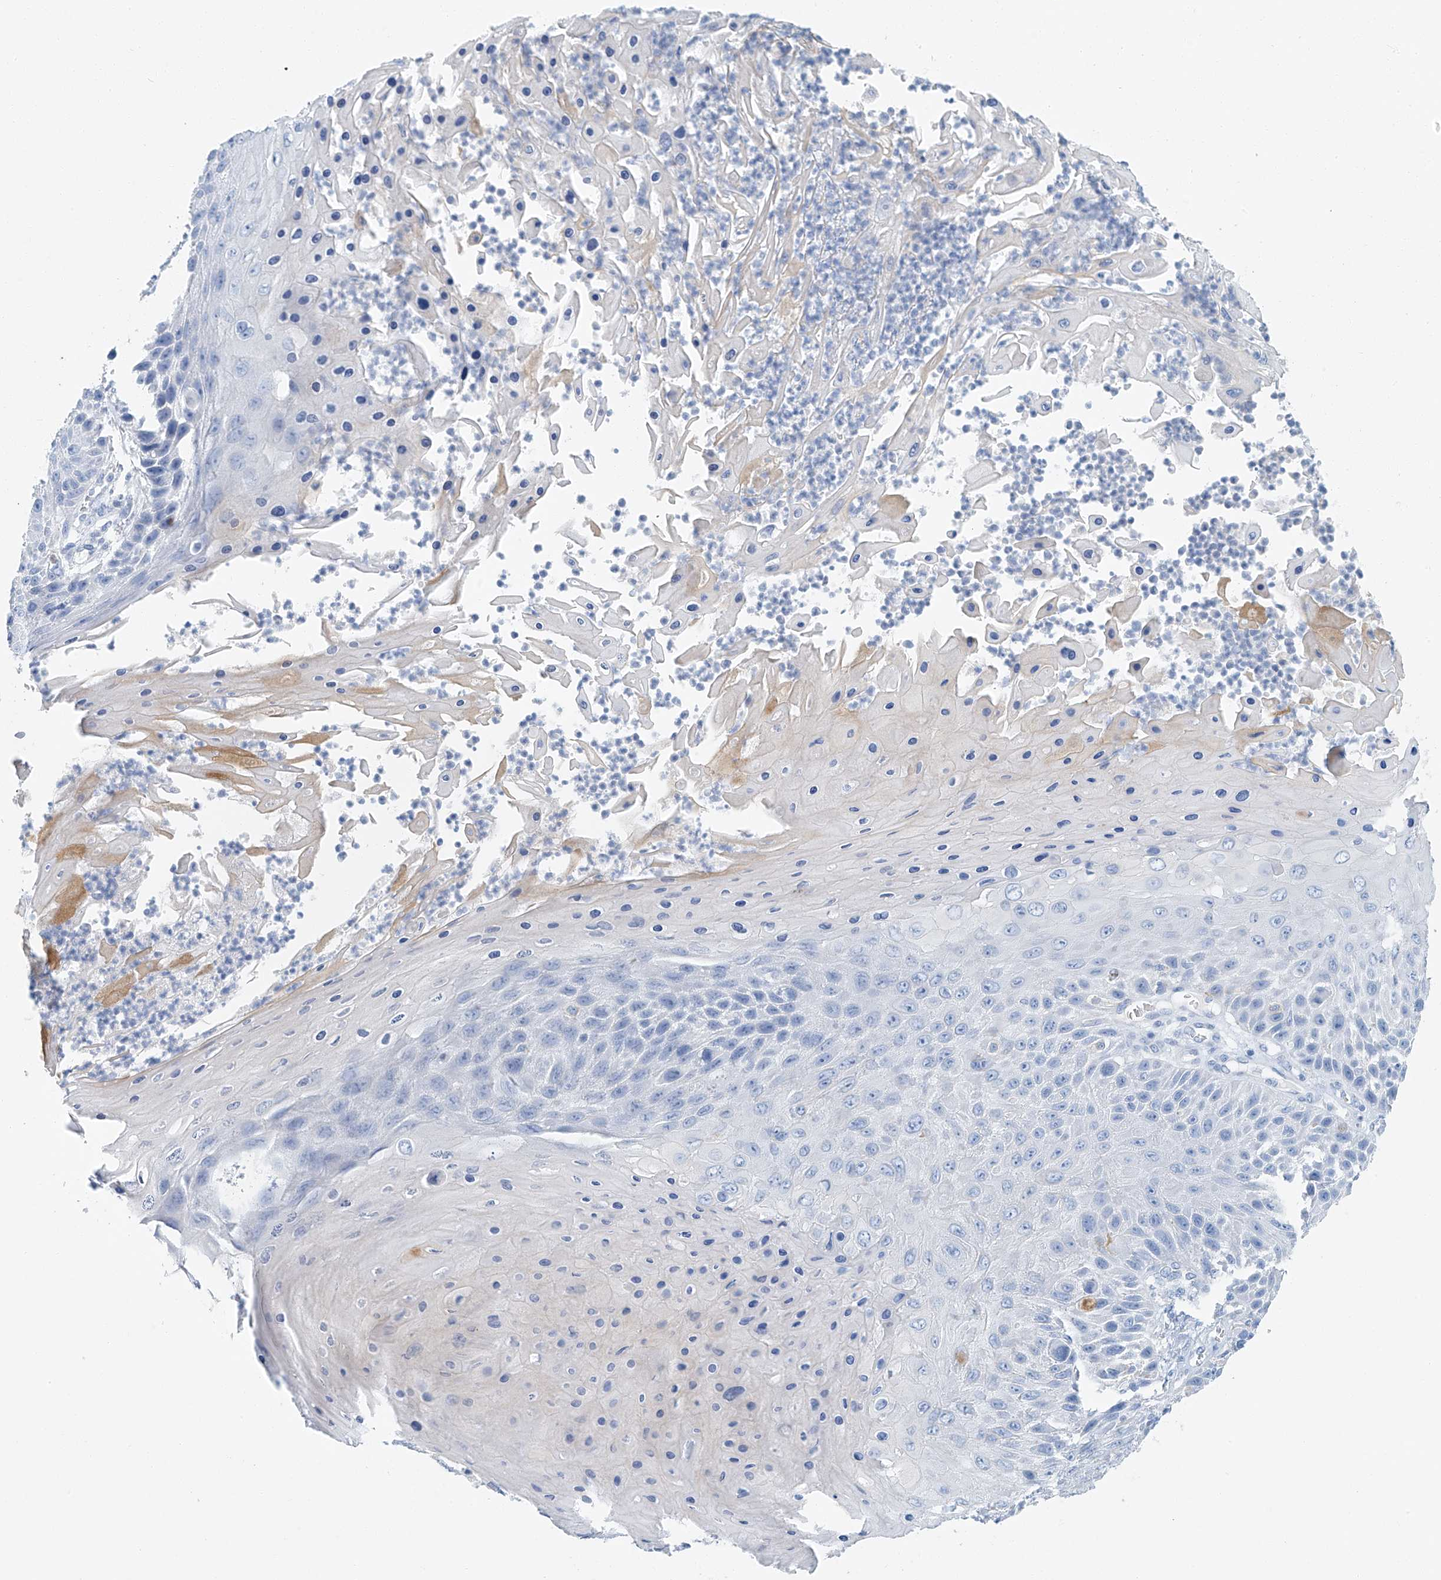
{"staining": {"intensity": "negative", "quantity": "none", "location": "none"}, "tissue": "skin cancer", "cell_type": "Tumor cells", "image_type": "cancer", "snomed": [{"axis": "morphology", "description": "Squamous cell carcinoma, NOS"}, {"axis": "topography", "description": "Skin"}], "caption": "Tumor cells are negative for brown protein staining in skin cancer.", "gene": "C1orf87", "patient": {"sex": "female", "age": 88}}